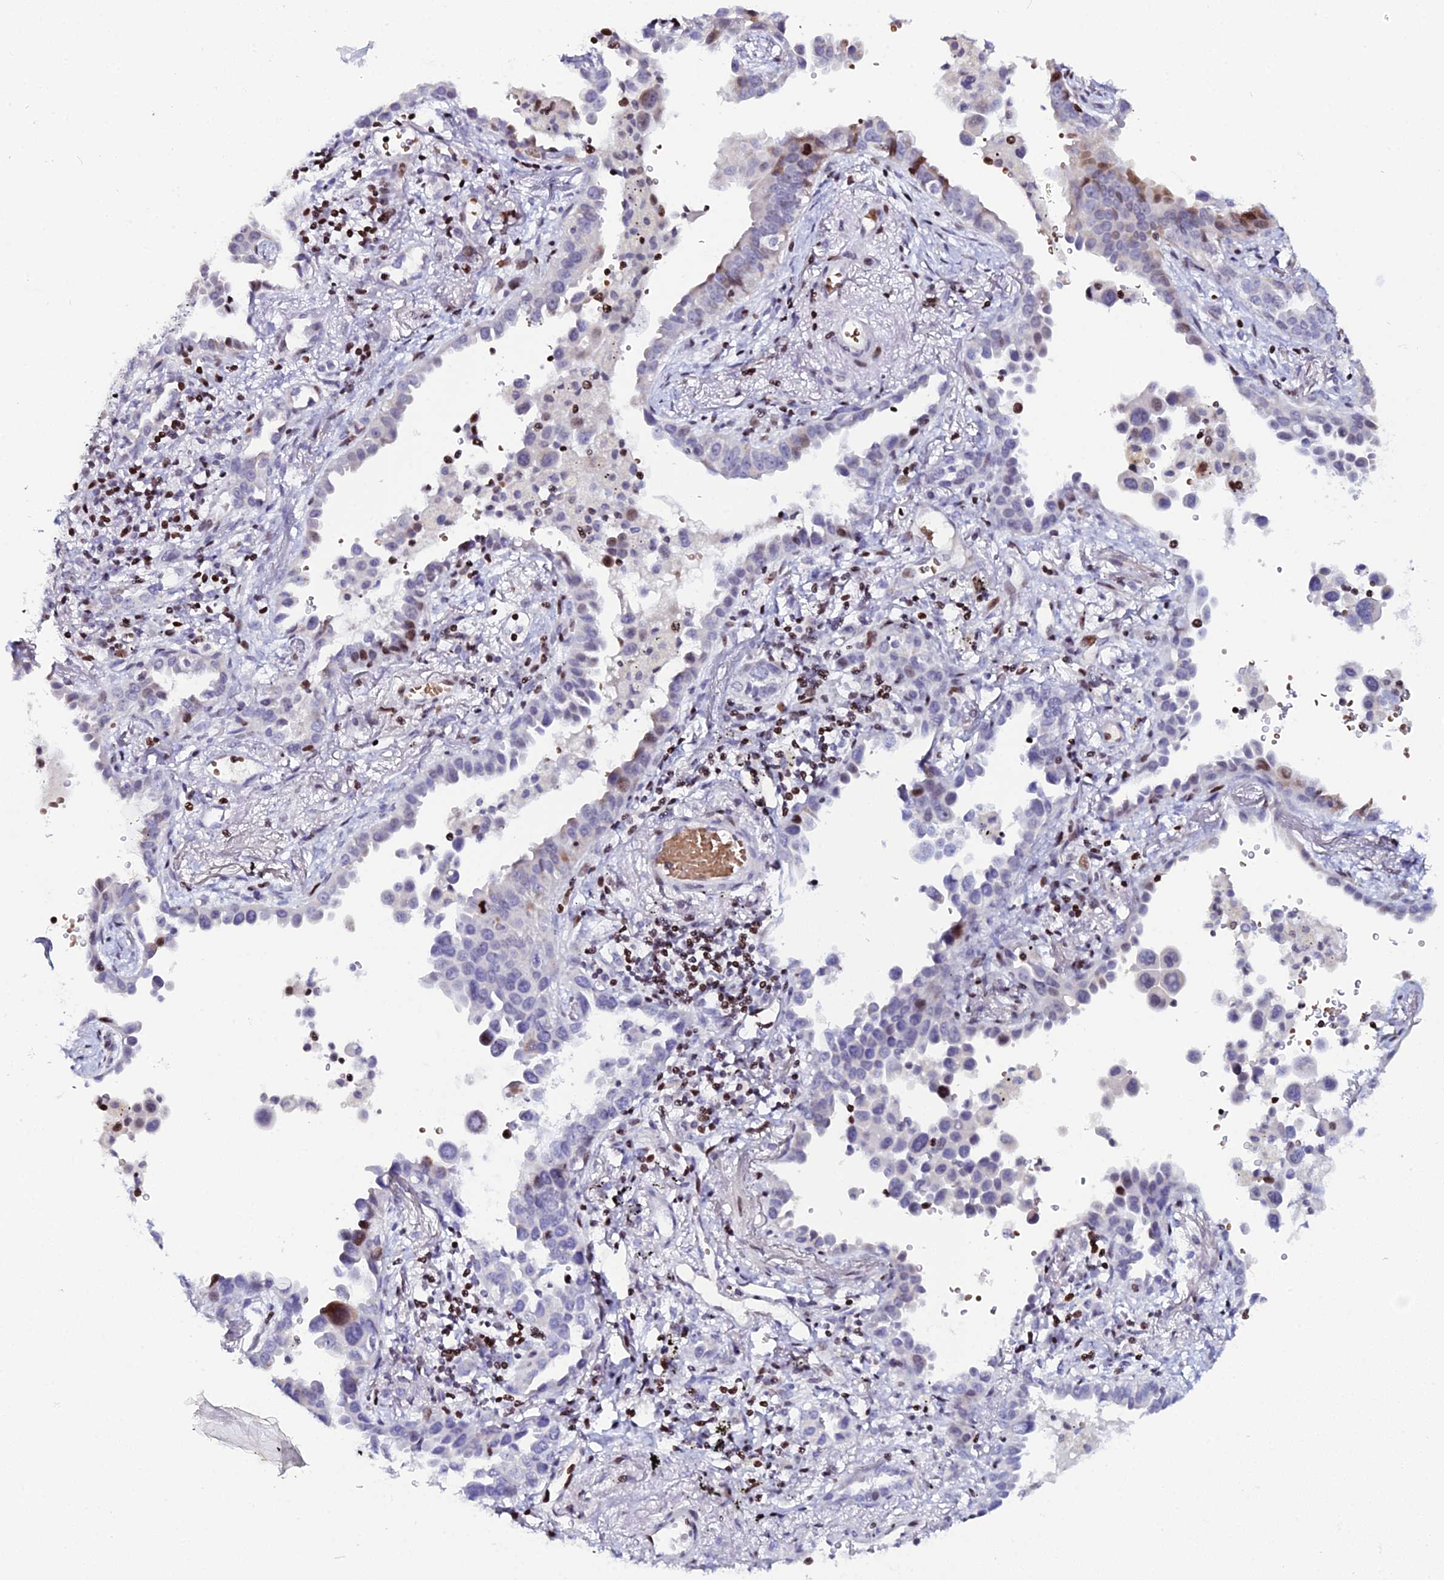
{"staining": {"intensity": "moderate", "quantity": "<25%", "location": "nuclear"}, "tissue": "lung cancer", "cell_type": "Tumor cells", "image_type": "cancer", "snomed": [{"axis": "morphology", "description": "Adenocarcinoma, NOS"}, {"axis": "topography", "description": "Lung"}], "caption": "Immunohistochemical staining of human lung cancer (adenocarcinoma) displays low levels of moderate nuclear protein staining in approximately <25% of tumor cells. (IHC, brightfield microscopy, high magnification).", "gene": "MYNN", "patient": {"sex": "male", "age": 67}}